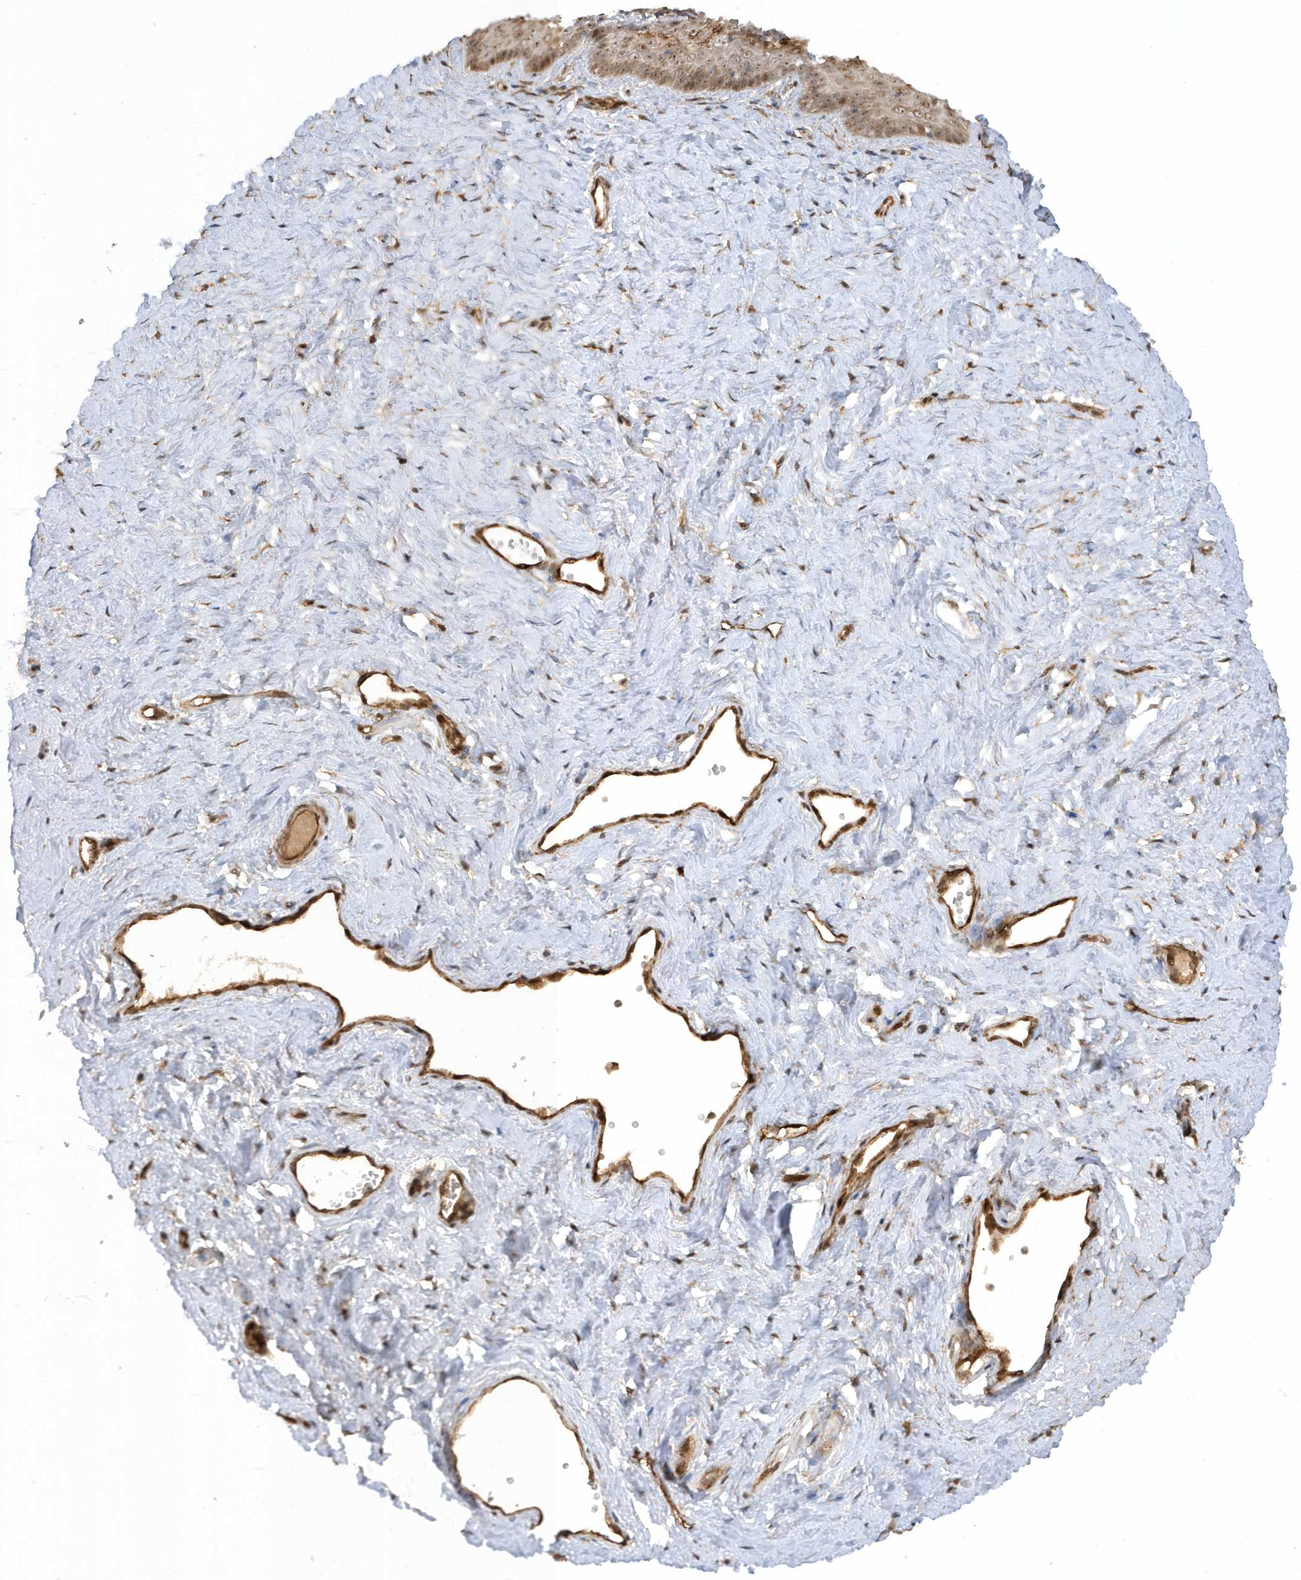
{"staining": {"intensity": "moderate", "quantity": ">75%", "location": "cytoplasmic/membranous,nuclear"}, "tissue": "vagina", "cell_type": "Squamous epithelial cells", "image_type": "normal", "snomed": [{"axis": "morphology", "description": "Normal tissue, NOS"}, {"axis": "topography", "description": "Vagina"}], "caption": "High-magnification brightfield microscopy of benign vagina stained with DAB (brown) and counterstained with hematoxylin (blue). squamous epithelial cells exhibit moderate cytoplasmic/membranous,nuclear staining is present in approximately>75% of cells. (Stains: DAB in brown, nuclei in blue, Microscopy: brightfield microscopy at high magnification).", "gene": "ECM2", "patient": {"sex": "female", "age": 32}}